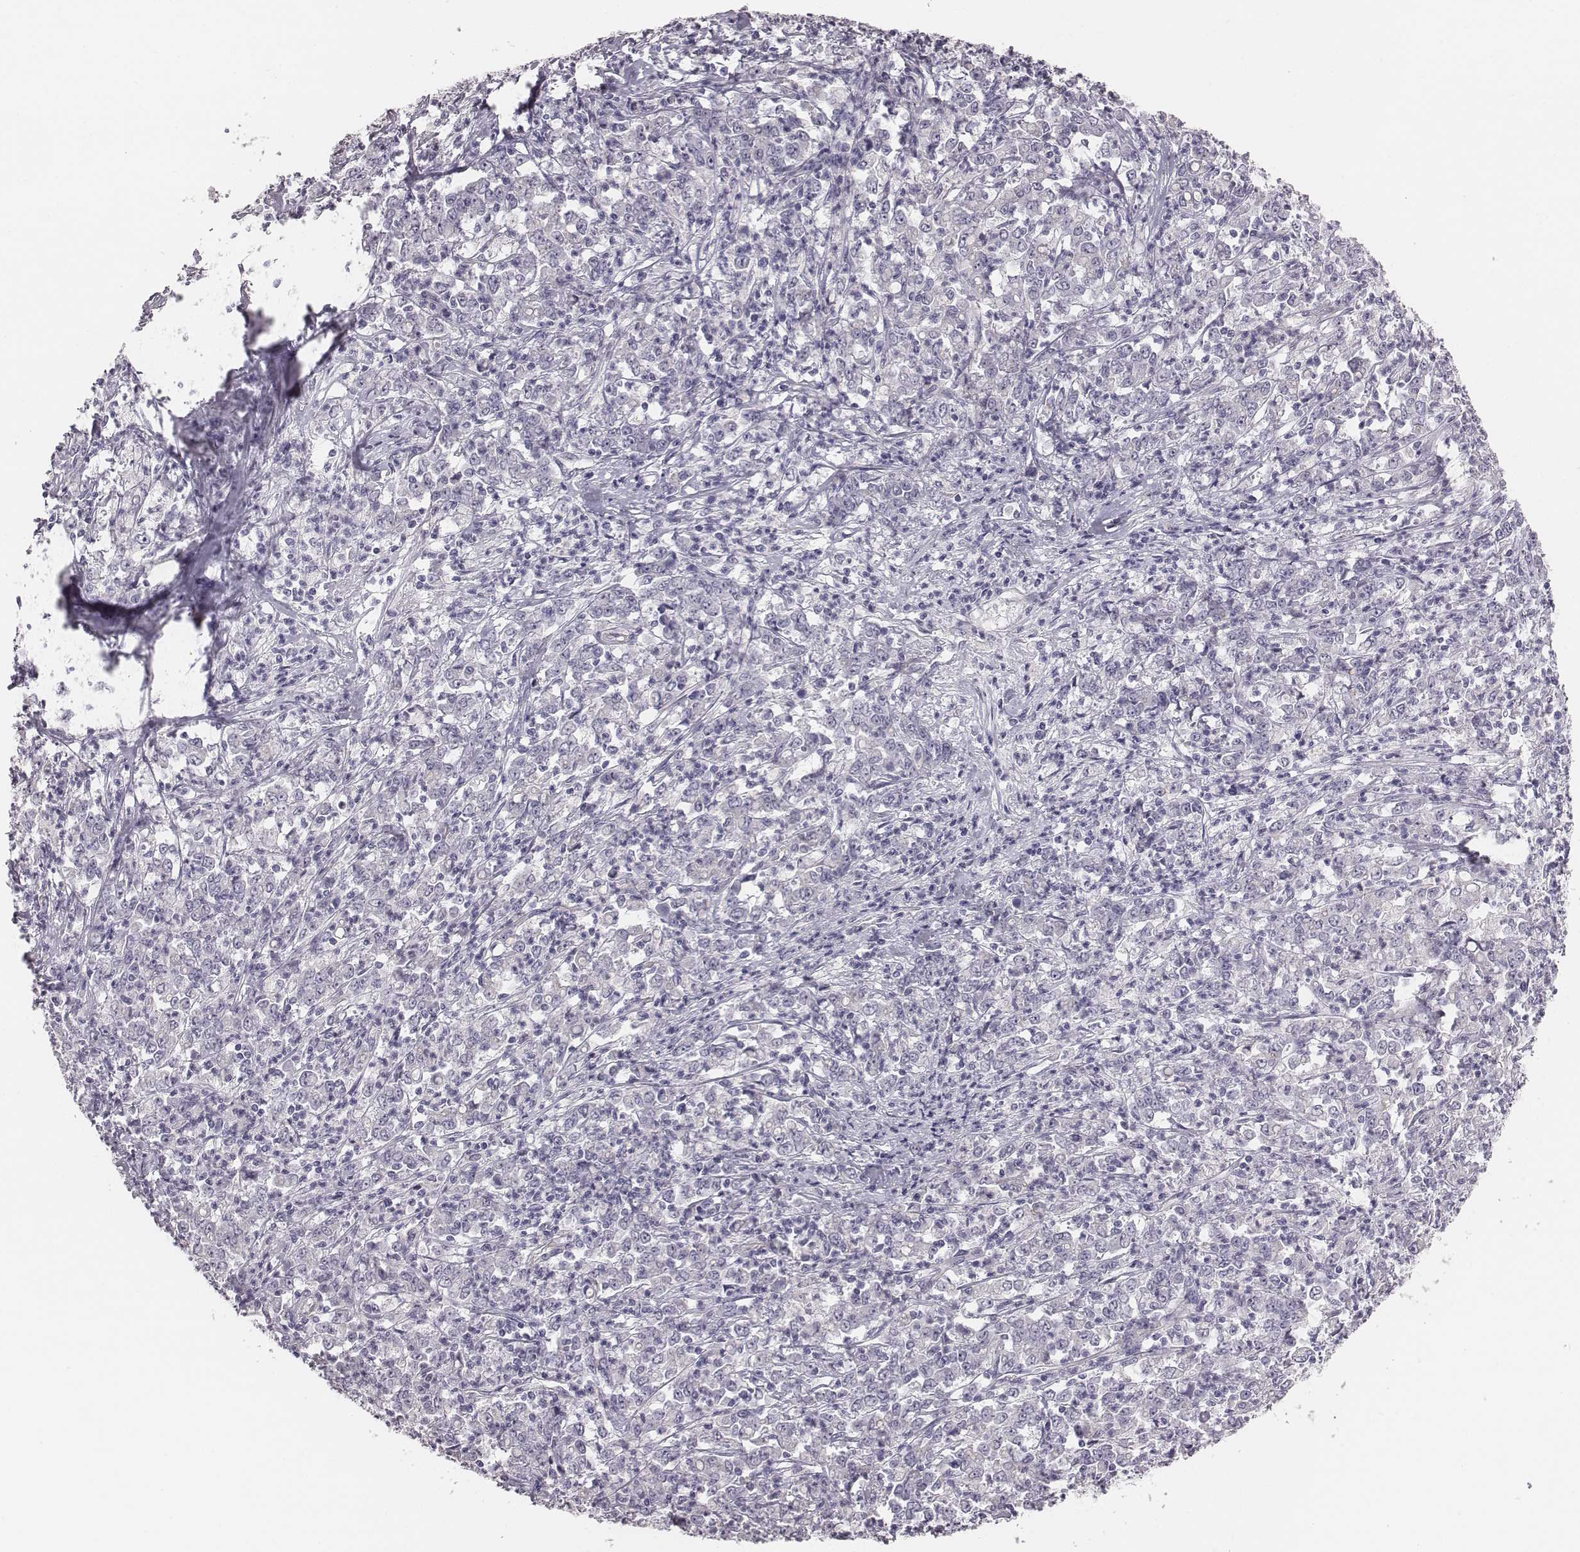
{"staining": {"intensity": "negative", "quantity": "none", "location": "none"}, "tissue": "stomach cancer", "cell_type": "Tumor cells", "image_type": "cancer", "snomed": [{"axis": "morphology", "description": "Adenocarcinoma, NOS"}, {"axis": "topography", "description": "Stomach, lower"}], "caption": "Stomach cancer (adenocarcinoma) was stained to show a protein in brown. There is no significant staining in tumor cells.", "gene": "CACNG4", "patient": {"sex": "female", "age": 71}}